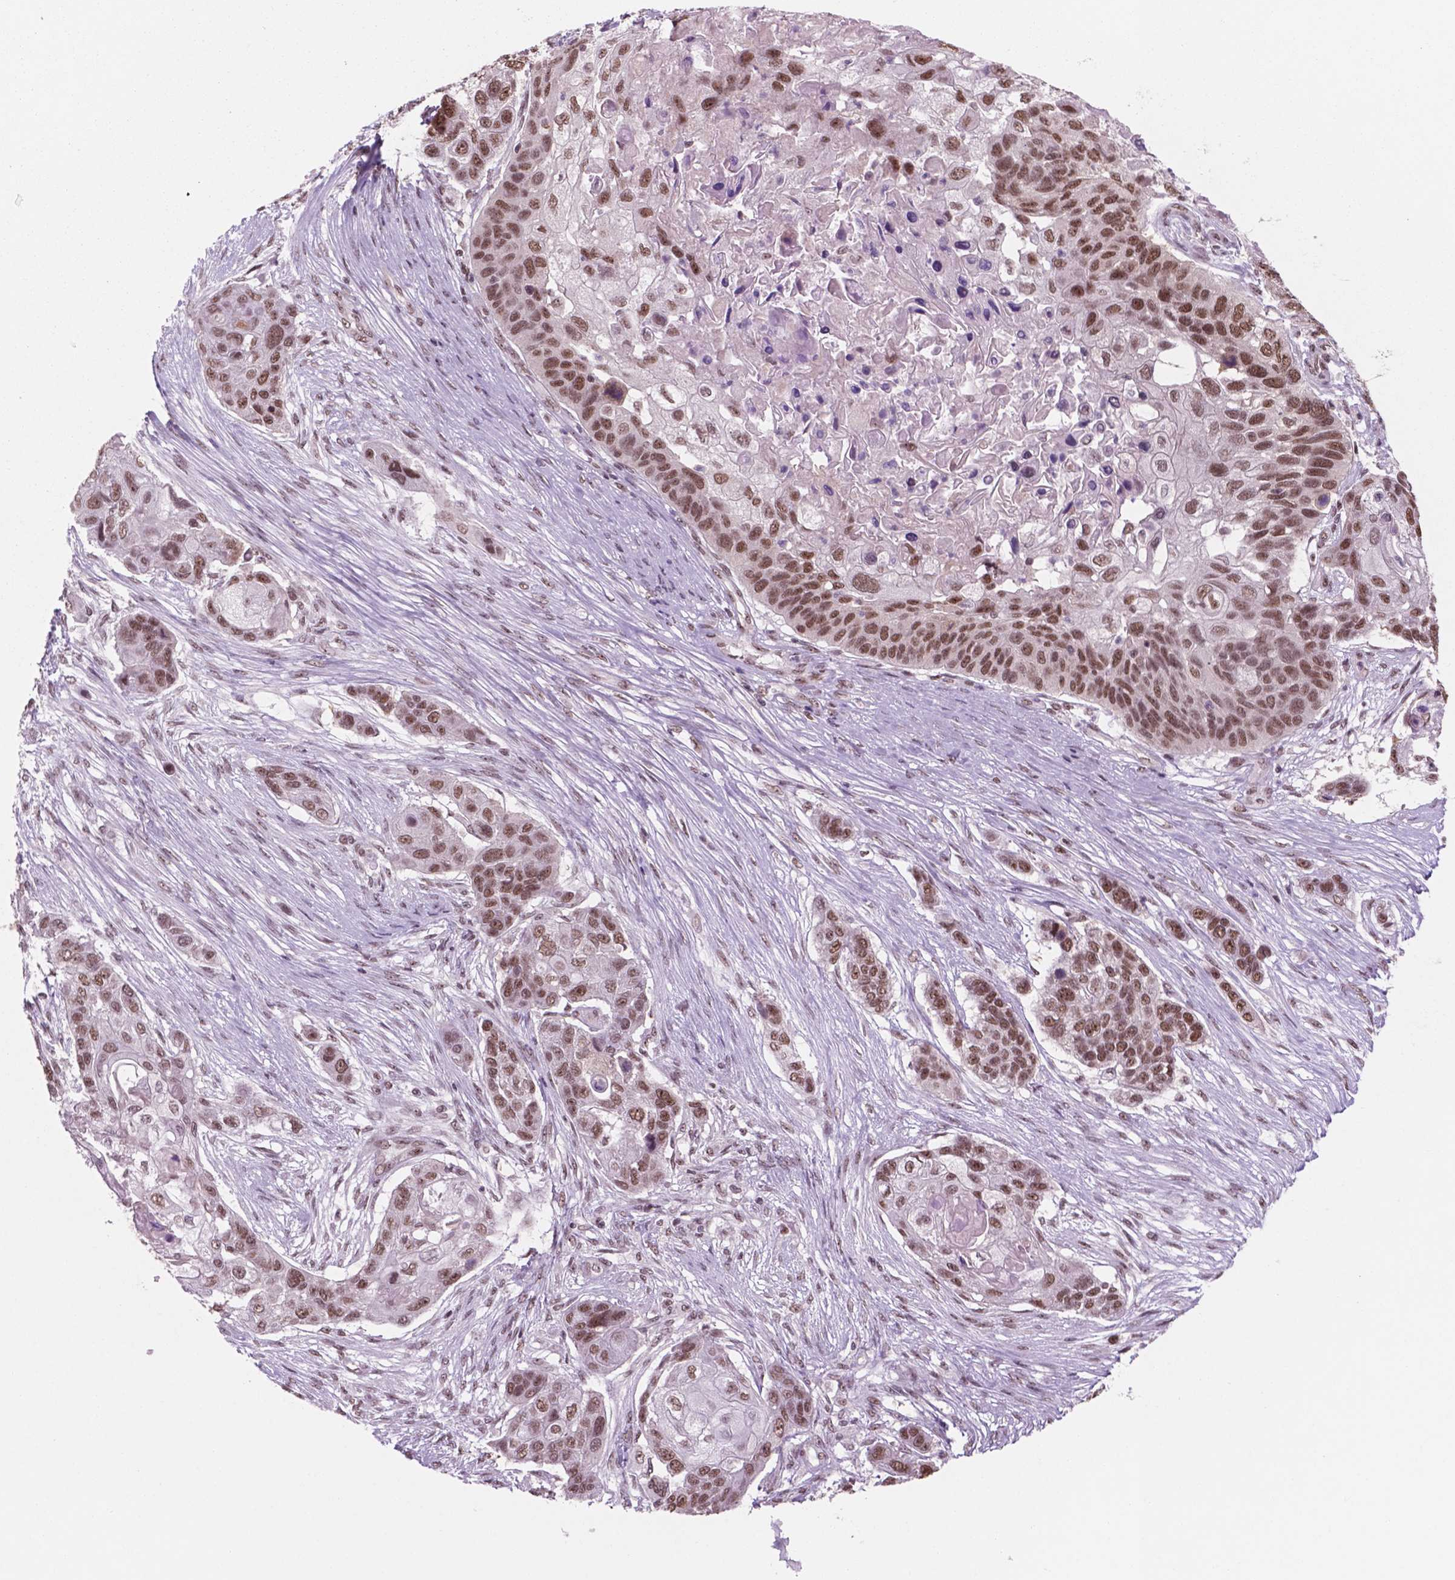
{"staining": {"intensity": "moderate", "quantity": ">75%", "location": "nuclear"}, "tissue": "lung cancer", "cell_type": "Tumor cells", "image_type": "cancer", "snomed": [{"axis": "morphology", "description": "Squamous cell carcinoma, NOS"}, {"axis": "topography", "description": "Lung"}], "caption": "The photomicrograph displays staining of lung cancer (squamous cell carcinoma), revealing moderate nuclear protein expression (brown color) within tumor cells.", "gene": "POLR2E", "patient": {"sex": "male", "age": 69}}